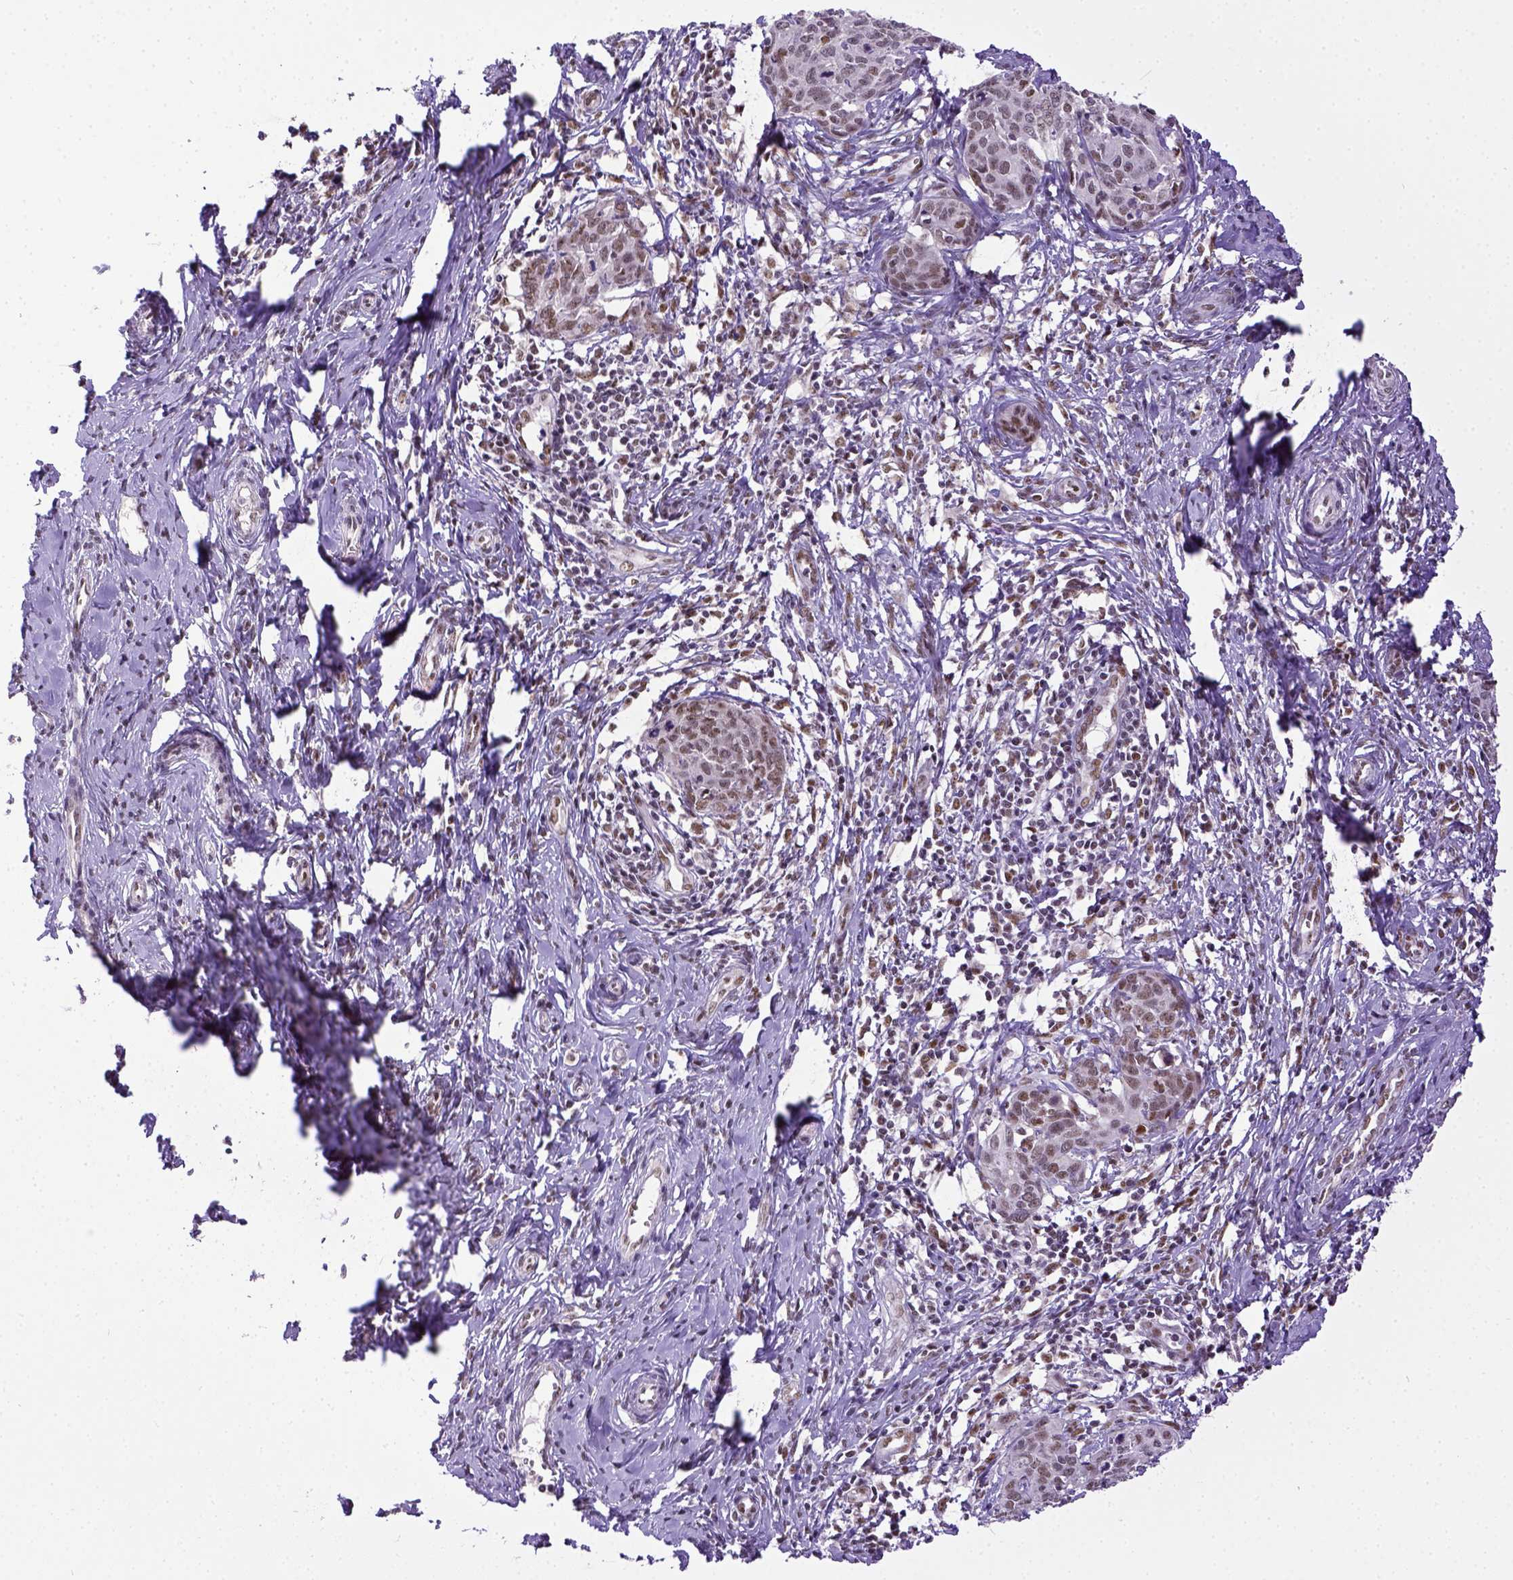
{"staining": {"intensity": "weak", "quantity": ">75%", "location": "cytoplasmic/membranous"}, "tissue": "cervical cancer", "cell_type": "Tumor cells", "image_type": "cancer", "snomed": [{"axis": "morphology", "description": "Squamous cell carcinoma, NOS"}, {"axis": "topography", "description": "Cervix"}], "caption": "This is an image of immunohistochemistry (IHC) staining of cervical cancer, which shows weak staining in the cytoplasmic/membranous of tumor cells.", "gene": "ERCC1", "patient": {"sex": "female", "age": 62}}